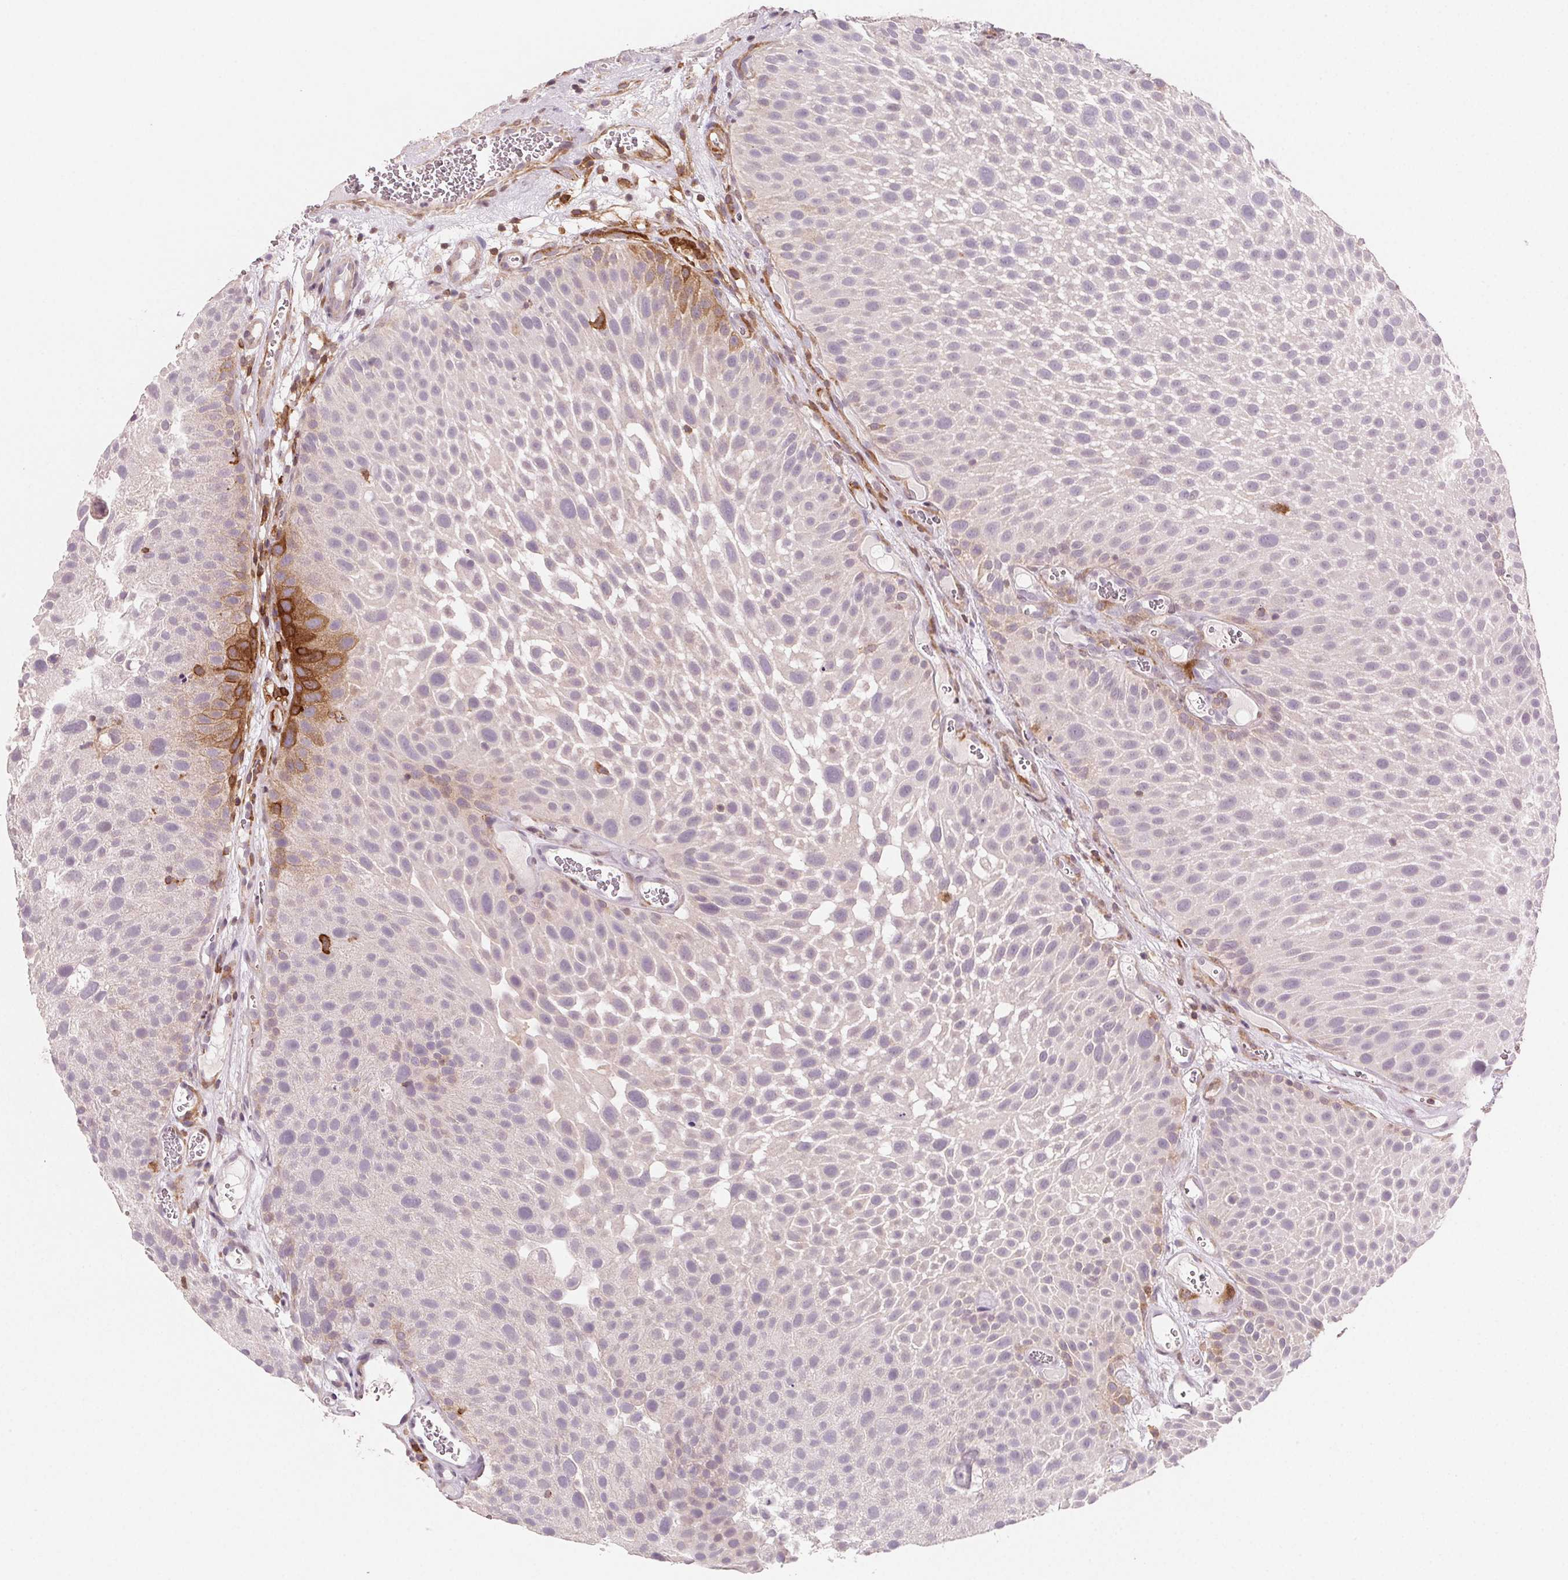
{"staining": {"intensity": "strong", "quantity": "<25%", "location": "cytoplasmic/membranous"}, "tissue": "urothelial cancer", "cell_type": "Tumor cells", "image_type": "cancer", "snomed": [{"axis": "morphology", "description": "Urothelial carcinoma, Low grade"}, {"axis": "topography", "description": "Urinary bladder"}], "caption": "Tumor cells show medium levels of strong cytoplasmic/membranous positivity in about <25% of cells in urothelial cancer.", "gene": "GBP1", "patient": {"sex": "male", "age": 72}}